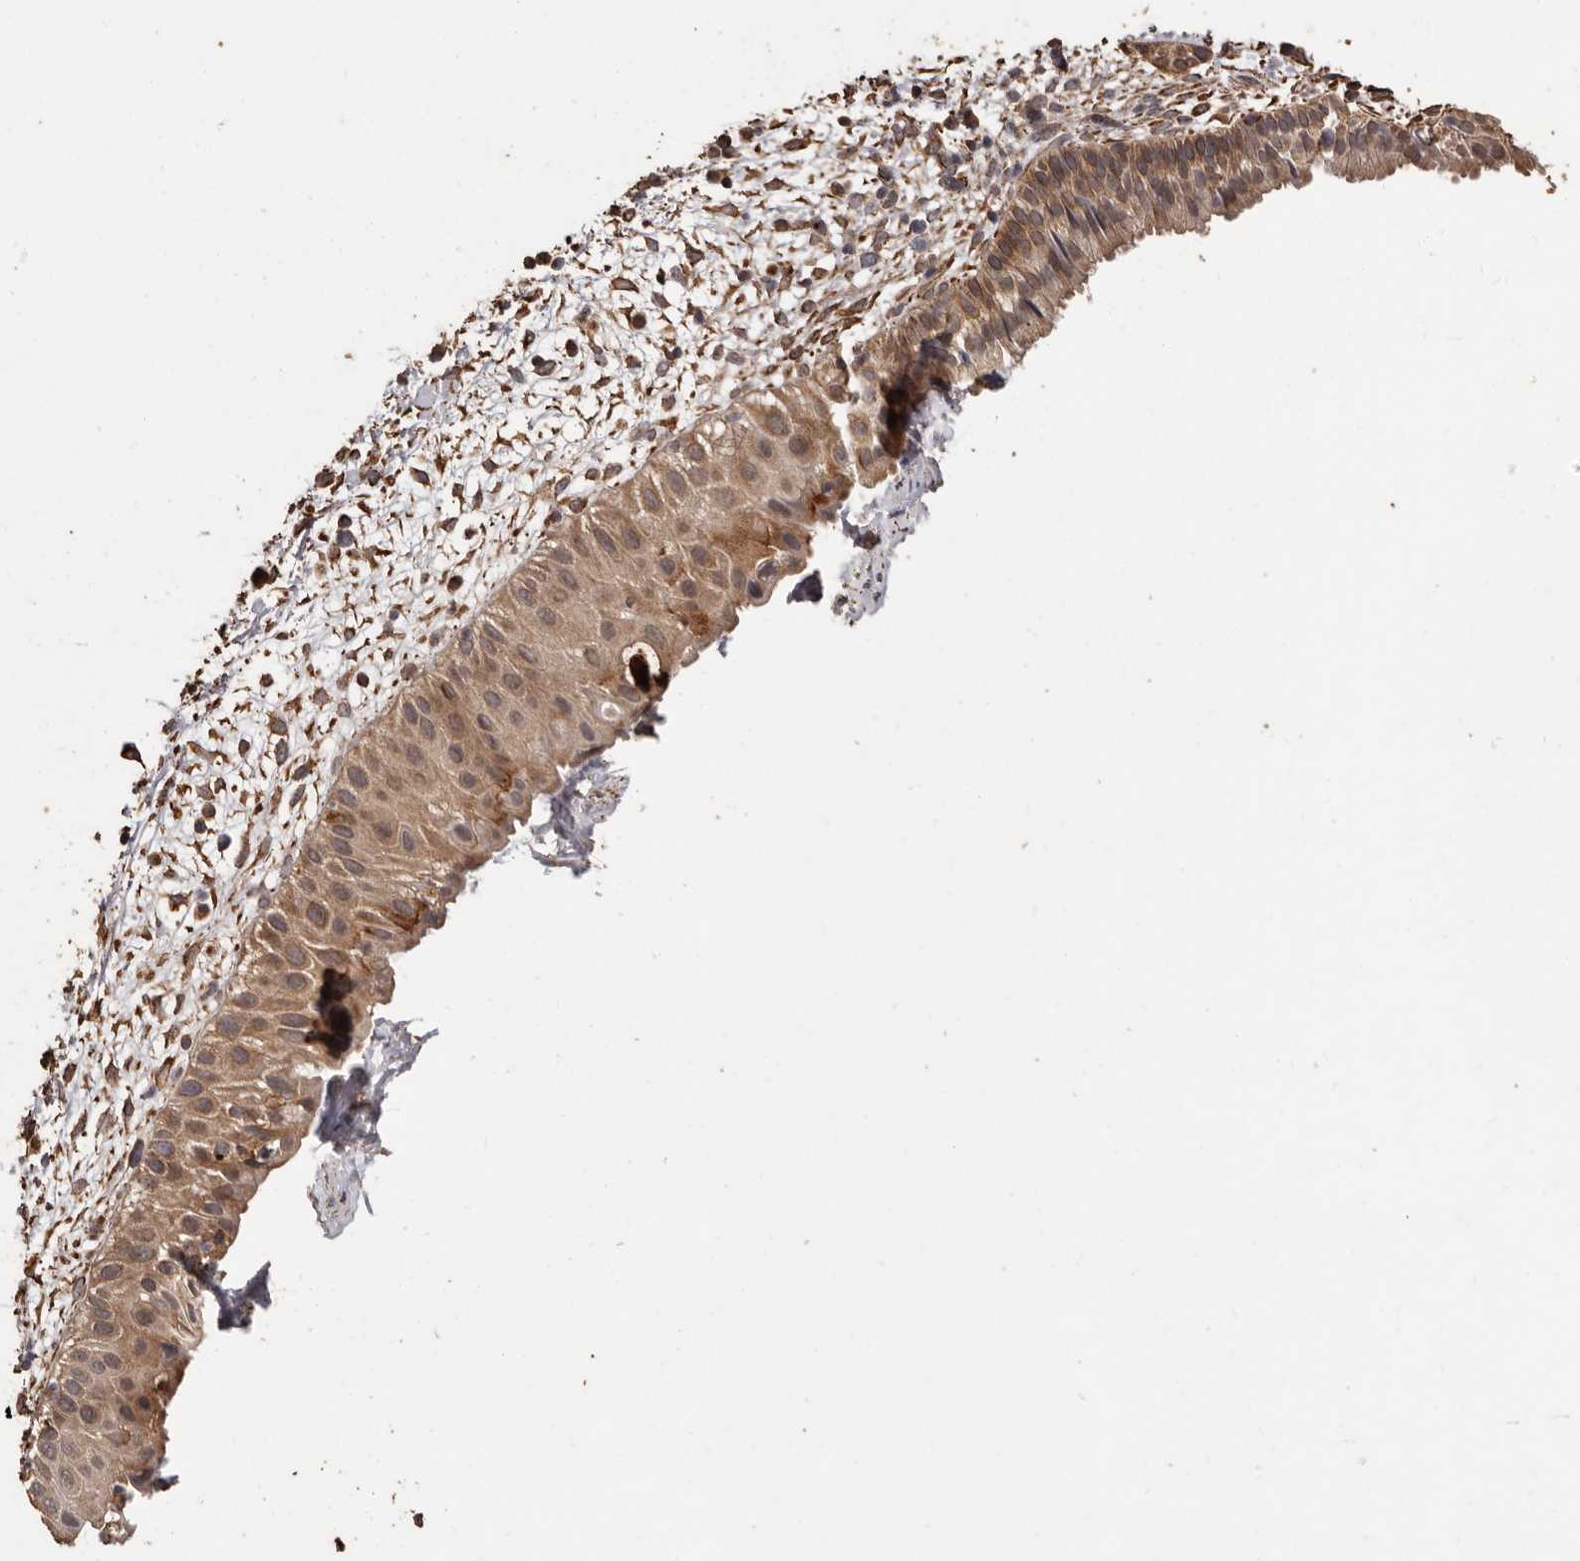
{"staining": {"intensity": "moderate", "quantity": ">75%", "location": "cytoplasmic/membranous"}, "tissue": "nasopharynx", "cell_type": "Respiratory epithelial cells", "image_type": "normal", "snomed": [{"axis": "morphology", "description": "Normal tissue, NOS"}, {"axis": "topography", "description": "Nasopharynx"}], "caption": "This is a histology image of immunohistochemistry (IHC) staining of unremarkable nasopharynx, which shows moderate expression in the cytoplasmic/membranous of respiratory epithelial cells.", "gene": "BRAT1", "patient": {"sex": "male", "age": 22}}